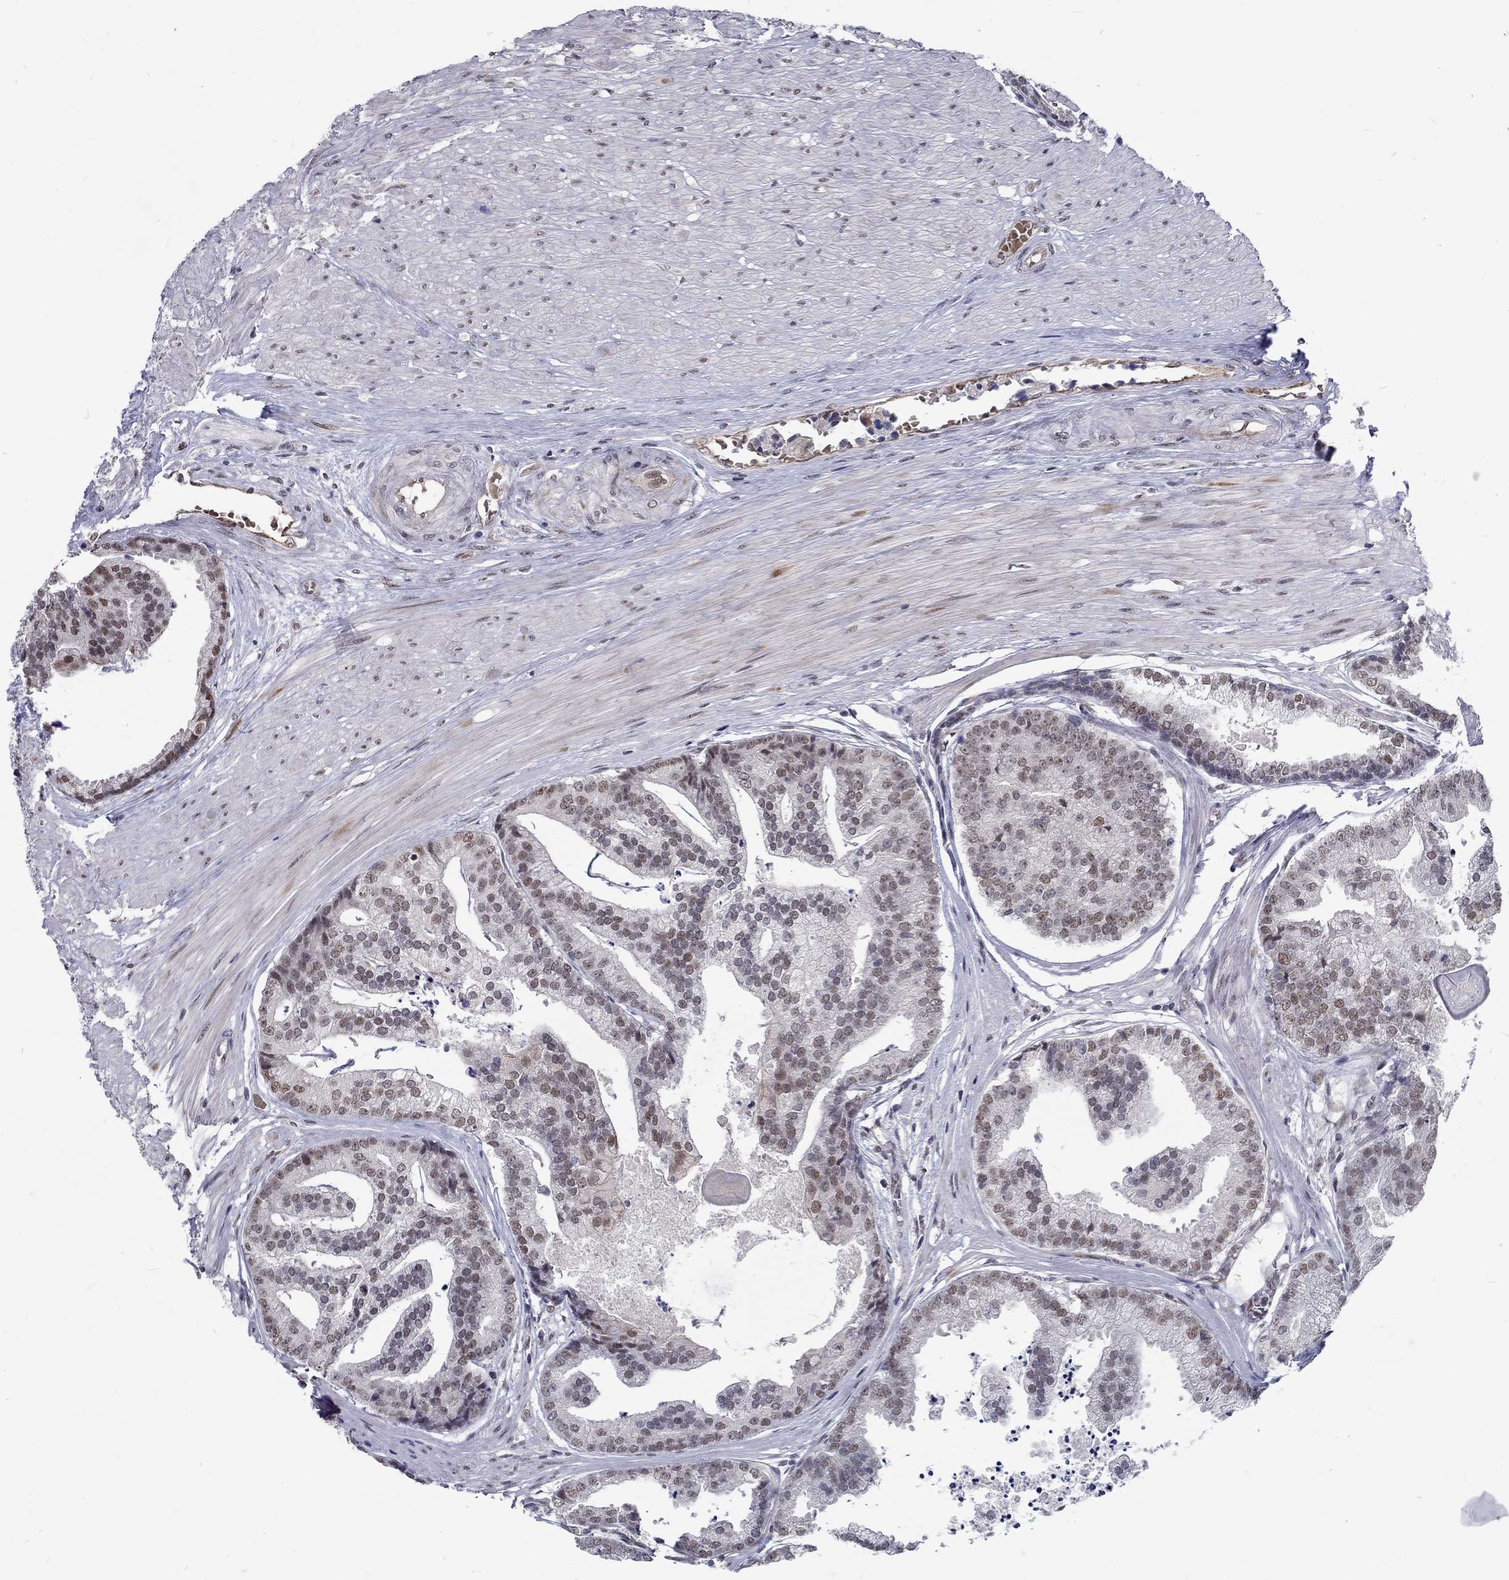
{"staining": {"intensity": "weak", "quantity": "25%-75%", "location": "nuclear"}, "tissue": "prostate cancer", "cell_type": "Tumor cells", "image_type": "cancer", "snomed": [{"axis": "morphology", "description": "Adenocarcinoma, NOS"}, {"axis": "topography", "description": "Prostate and seminal vesicle, NOS"}, {"axis": "topography", "description": "Prostate"}], "caption": "Protein staining exhibits weak nuclear expression in about 25%-75% of tumor cells in prostate cancer (adenocarcinoma). (Brightfield microscopy of DAB IHC at high magnification).", "gene": "ZBED1", "patient": {"sex": "male", "age": 44}}